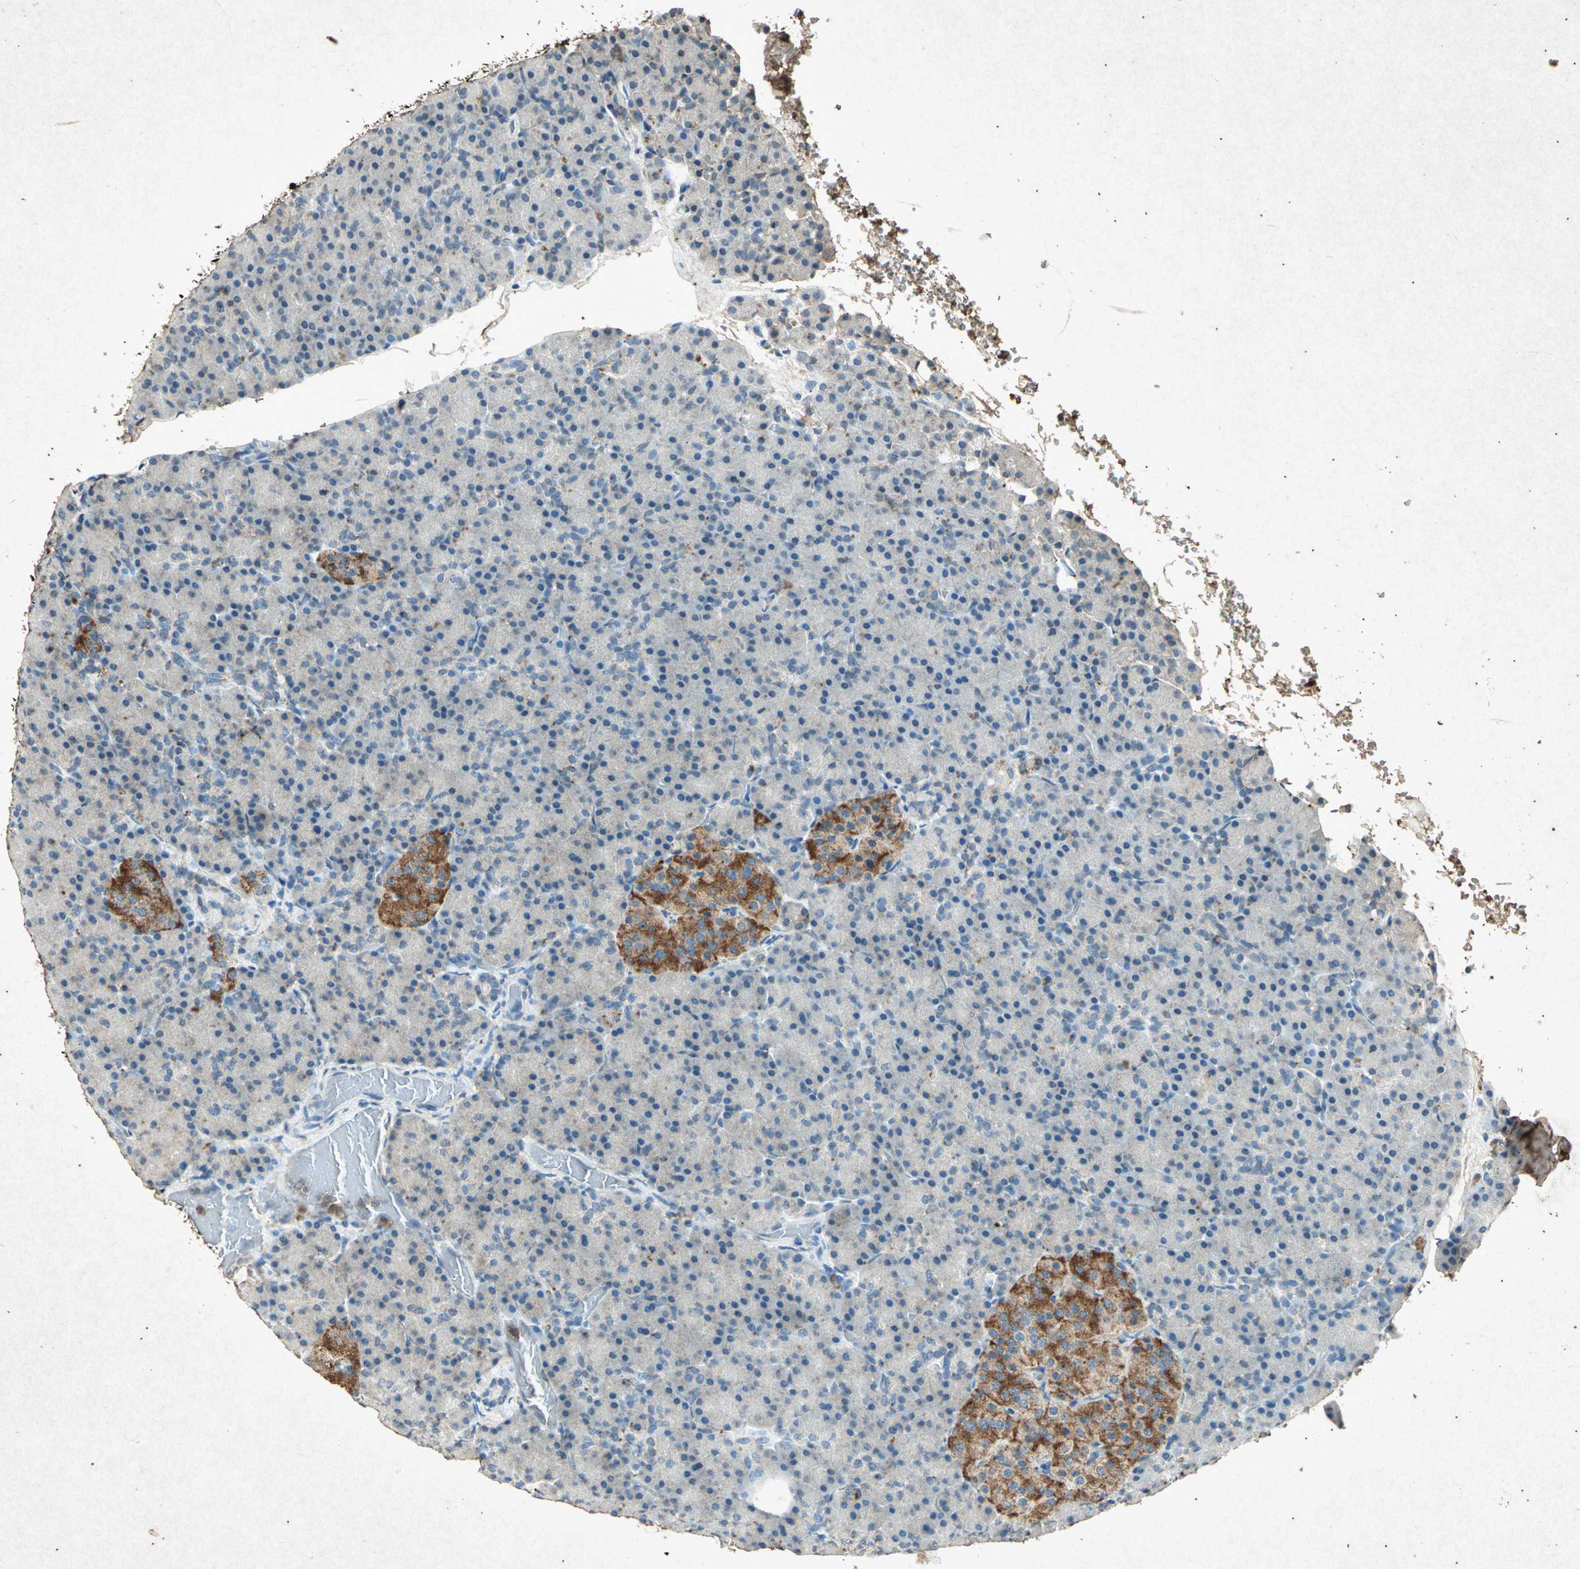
{"staining": {"intensity": "negative", "quantity": "none", "location": "none"}, "tissue": "pancreas", "cell_type": "Exocrine glandular cells", "image_type": "normal", "snomed": [{"axis": "morphology", "description": "Normal tissue, NOS"}, {"axis": "topography", "description": "Pancreas"}], "caption": "IHC histopathology image of unremarkable human pancreas stained for a protein (brown), which exhibits no positivity in exocrine glandular cells. (DAB immunohistochemistry with hematoxylin counter stain).", "gene": "PSEN1", "patient": {"sex": "female", "age": 43}}